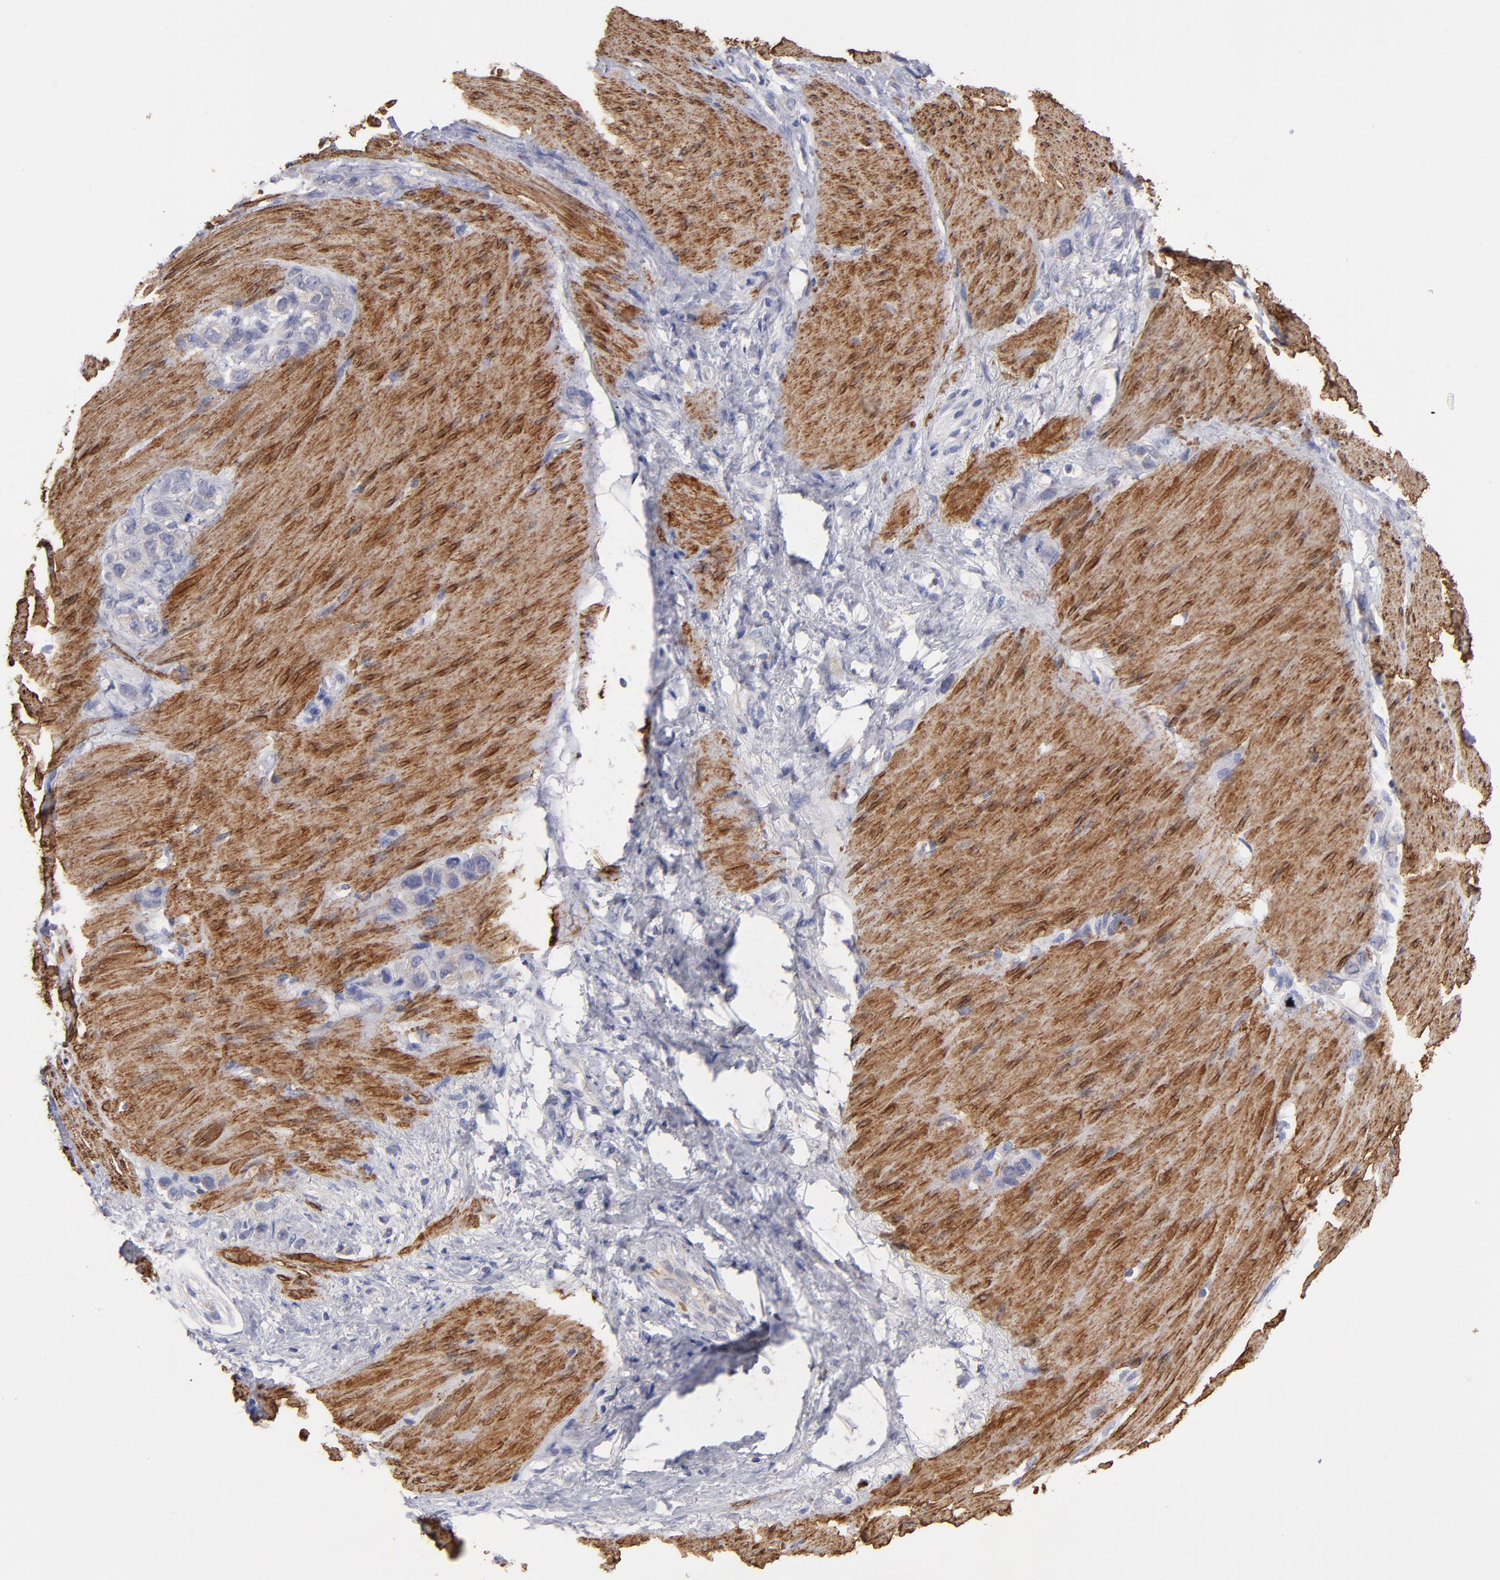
{"staining": {"intensity": "weak", "quantity": "<25%", "location": "cytoplasmic/membranous"}, "tissue": "stomach cancer", "cell_type": "Tumor cells", "image_type": "cancer", "snomed": [{"axis": "morphology", "description": "Normal tissue, NOS"}, {"axis": "morphology", "description": "Adenocarcinoma, NOS"}, {"axis": "morphology", "description": "Adenocarcinoma, High grade"}, {"axis": "topography", "description": "Stomach, upper"}, {"axis": "topography", "description": "Stomach"}], "caption": "Immunohistochemistry (IHC) histopathology image of neoplastic tissue: human high-grade adenocarcinoma (stomach) stained with DAB demonstrates no significant protein expression in tumor cells.", "gene": "SLMAP", "patient": {"sex": "female", "age": 65}}